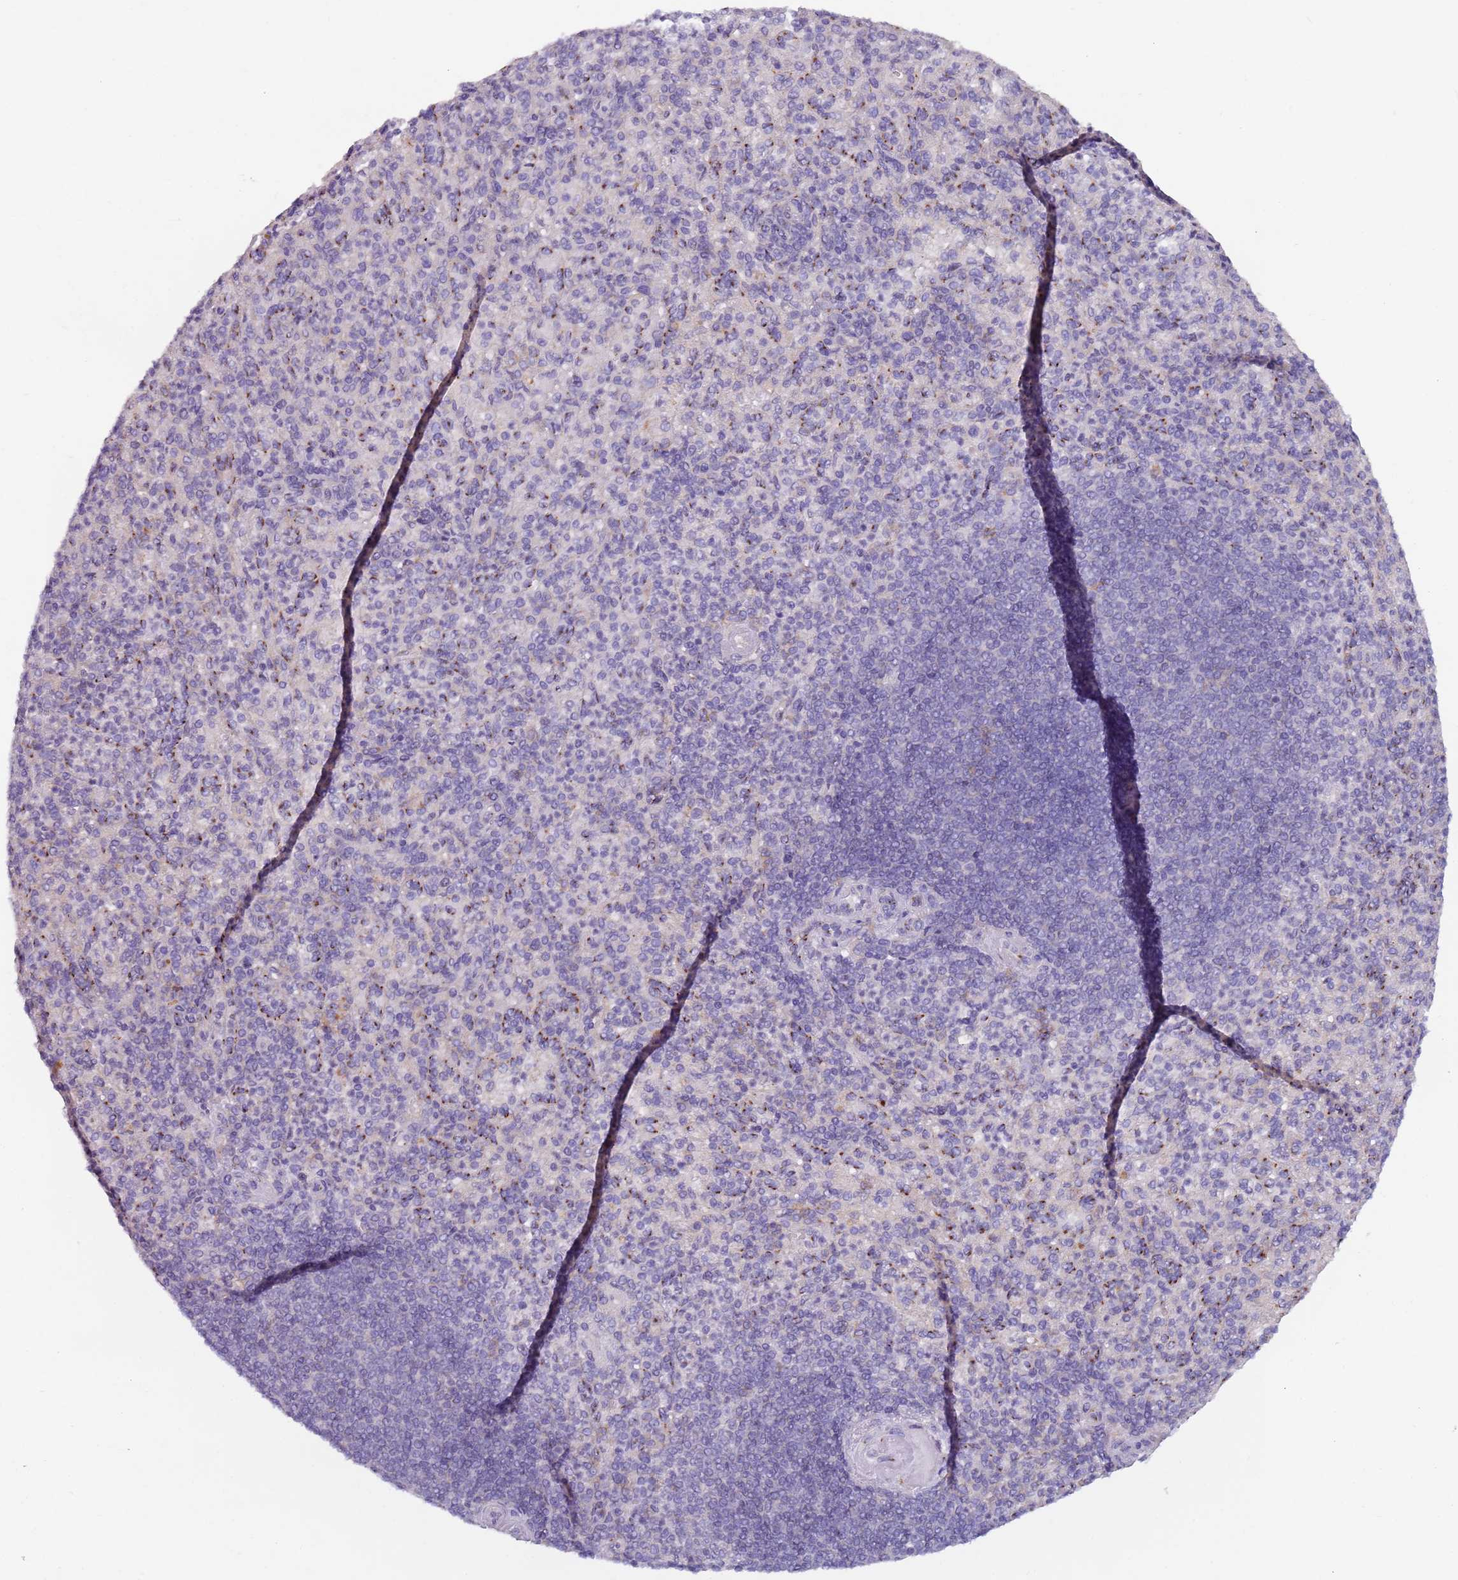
{"staining": {"intensity": "strong", "quantity": "<25%", "location": "cytoplasmic/membranous"}, "tissue": "spleen", "cell_type": "Cells in red pulp", "image_type": "normal", "snomed": [{"axis": "morphology", "description": "Normal tissue, NOS"}, {"axis": "topography", "description": "Spleen"}], "caption": "A medium amount of strong cytoplasmic/membranous staining is identified in about <25% of cells in red pulp in normal spleen.", "gene": "AKTIP", "patient": {"sex": "female", "age": 74}}